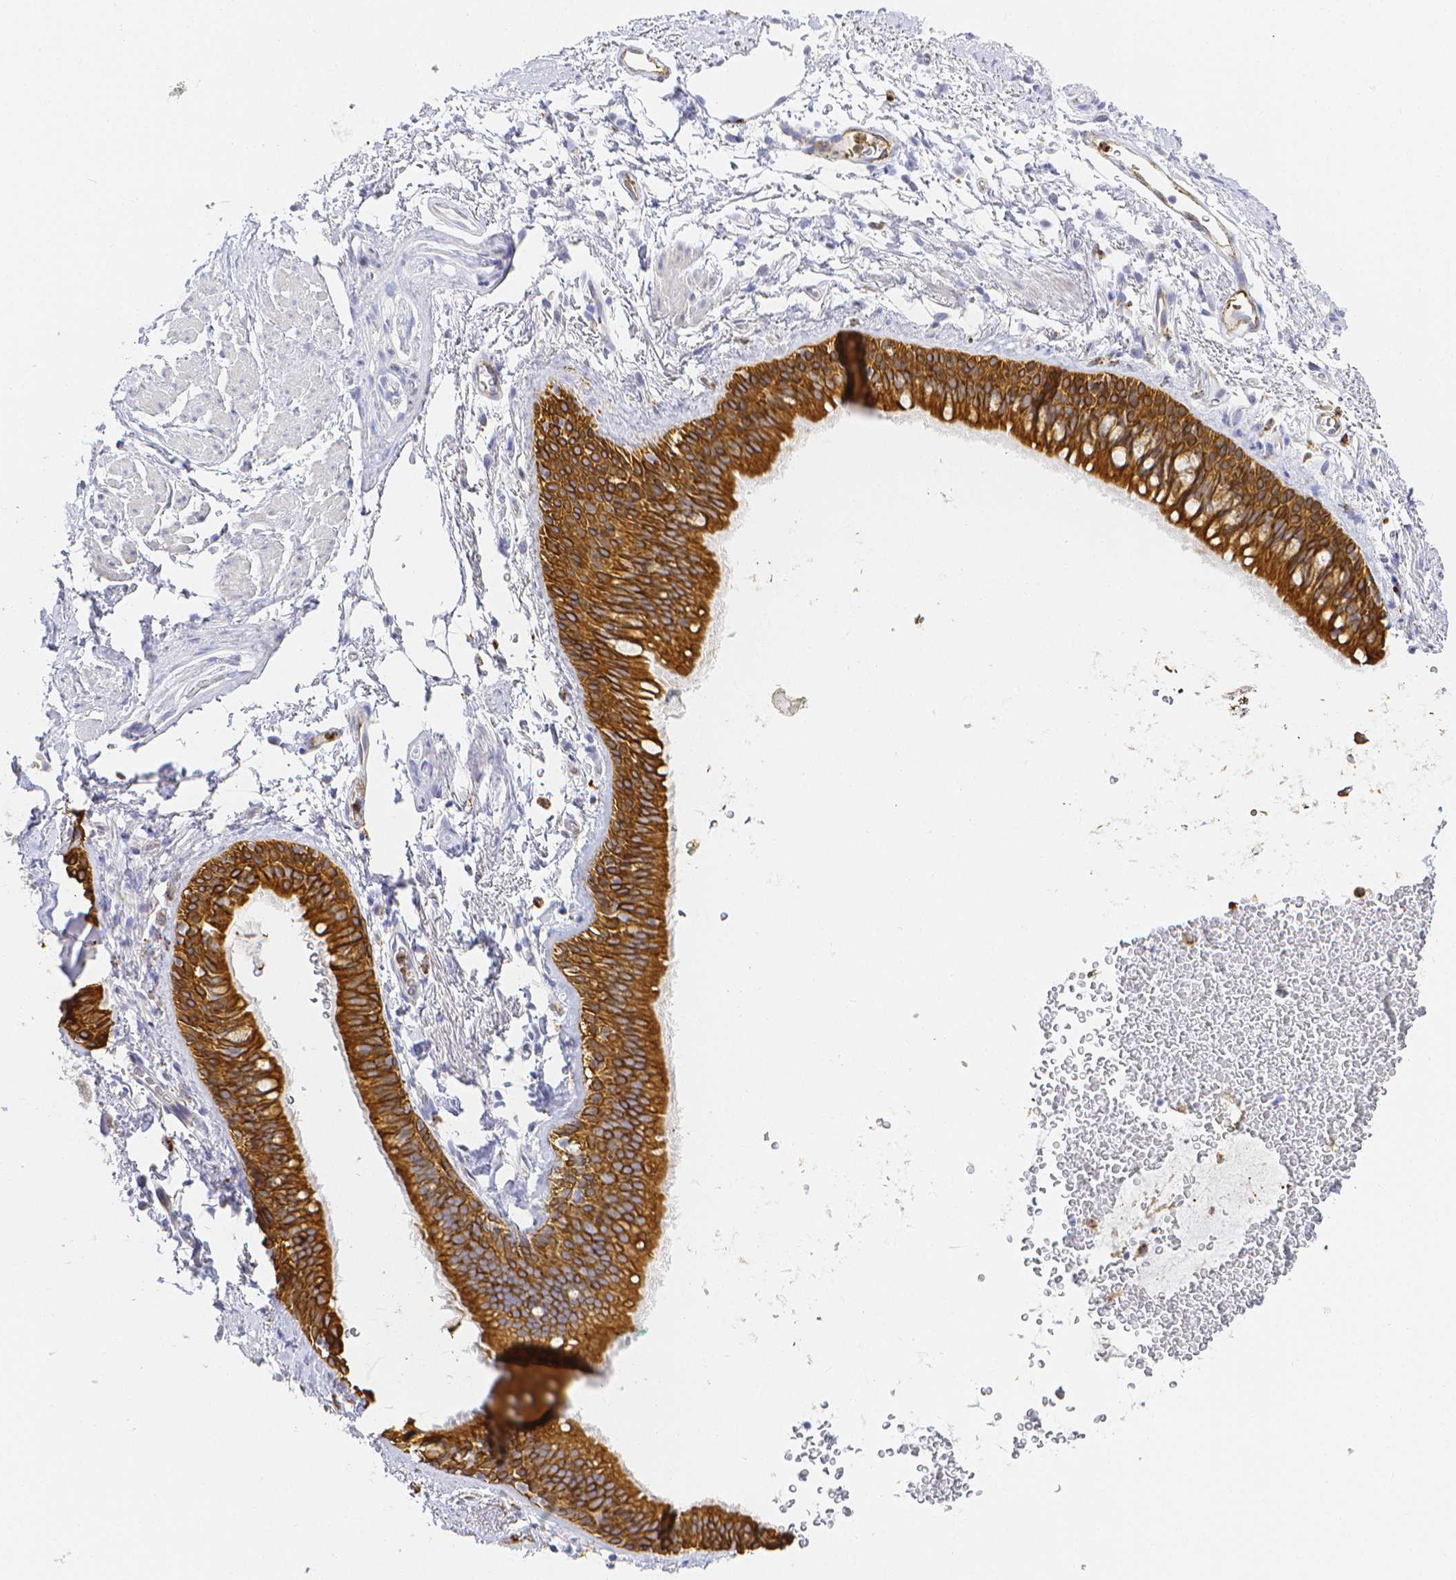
{"staining": {"intensity": "negative", "quantity": "none", "location": "none"}, "tissue": "adipose tissue", "cell_type": "Adipocytes", "image_type": "normal", "snomed": [{"axis": "morphology", "description": "Normal tissue, NOS"}, {"axis": "topography", "description": "Lymph node"}, {"axis": "topography", "description": "Cartilage tissue"}, {"axis": "topography", "description": "Bronchus"}], "caption": "This is an immunohistochemistry photomicrograph of normal adipose tissue. There is no staining in adipocytes.", "gene": "SMURF1", "patient": {"sex": "female", "age": 70}}